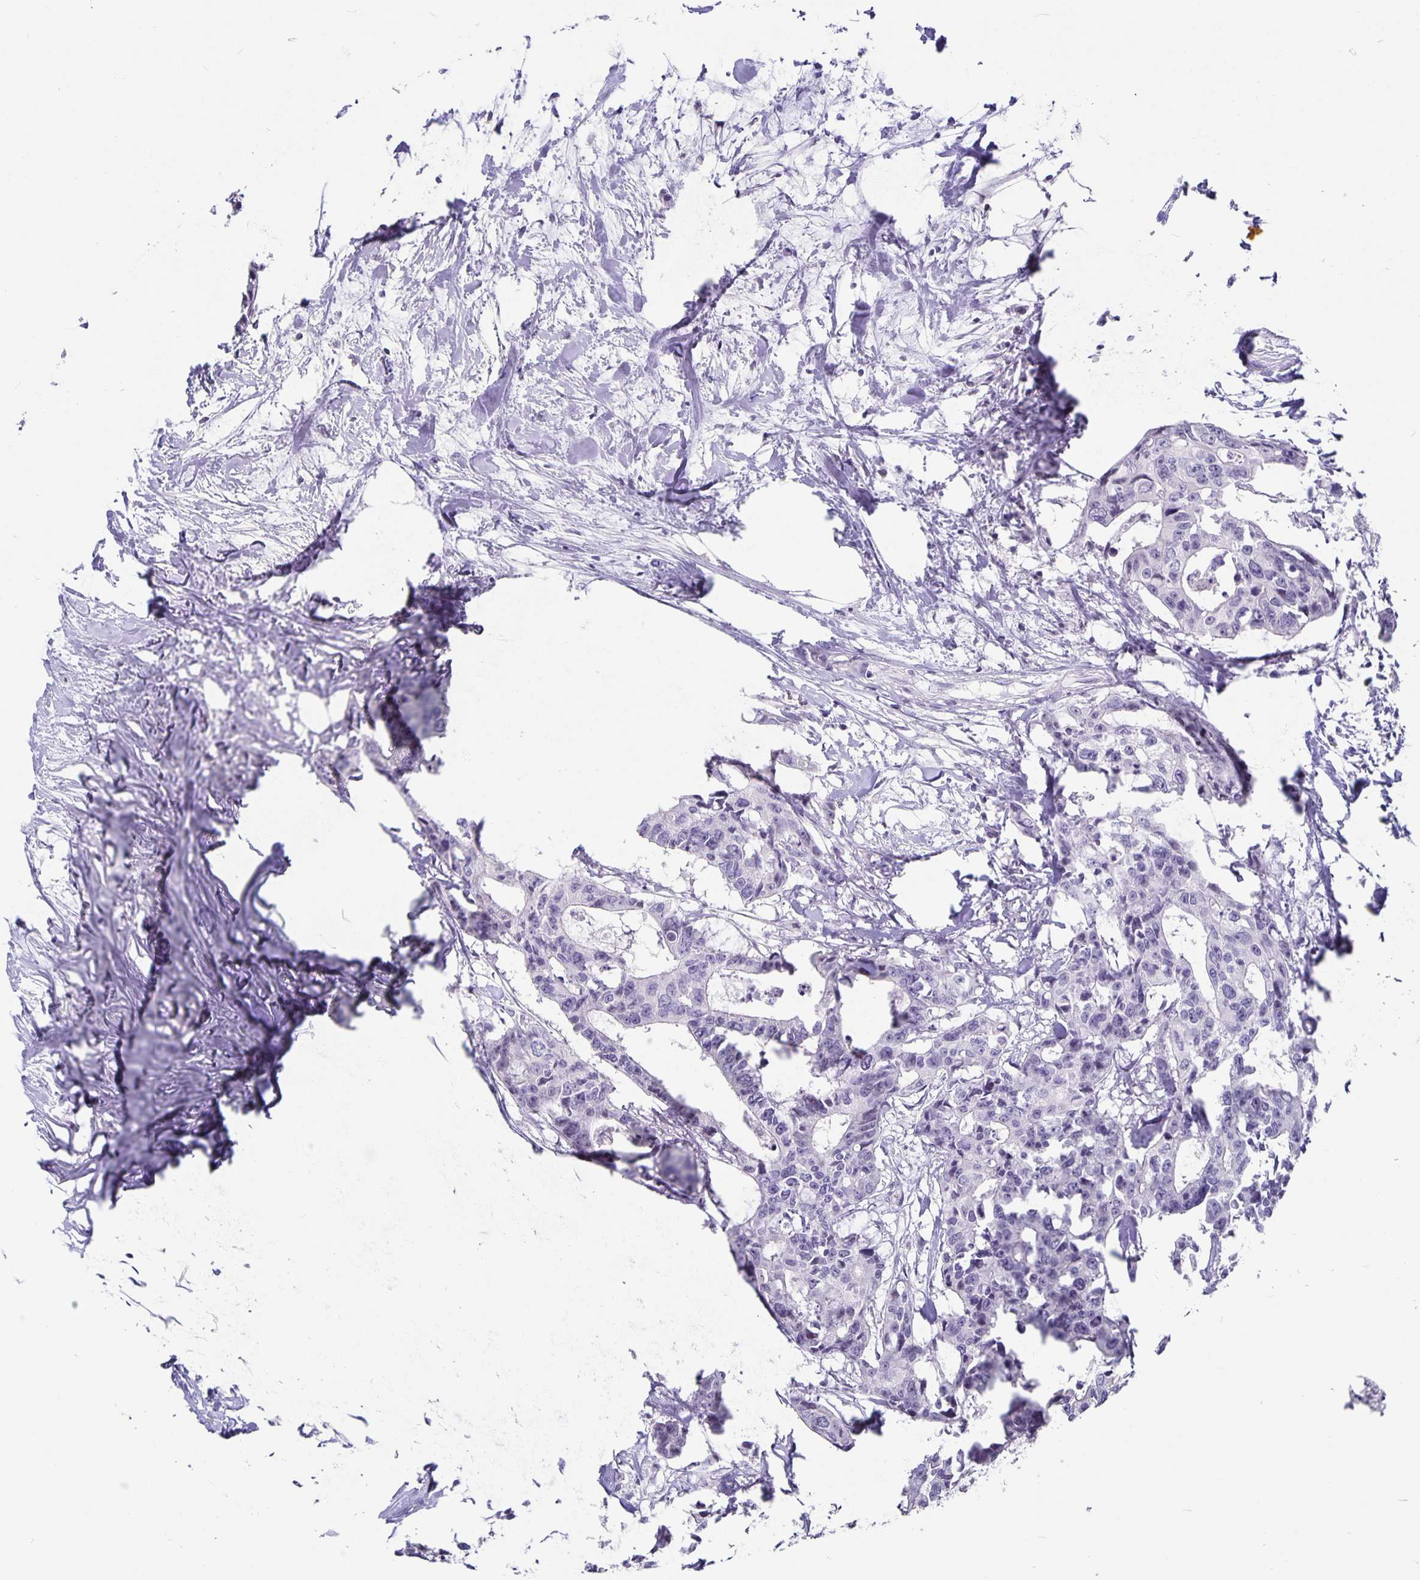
{"staining": {"intensity": "negative", "quantity": "none", "location": "none"}, "tissue": "colorectal cancer", "cell_type": "Tumor cells", "image_type": "cancer", "snomed": [{"axis": "morphology", "description": "Adenocarcinoma, NOS"}, {"axis": "topography", "description": "Rectum"}], "caption": "Photomicrograph shows no protein staining in tumor cells of adenocarcinoma (colorectal) tissue. (DAB immunohistochemistry with hematoxylin counter stain).", "gene": "OLIG2", "patient": {"sex": "male", "age": 57}}